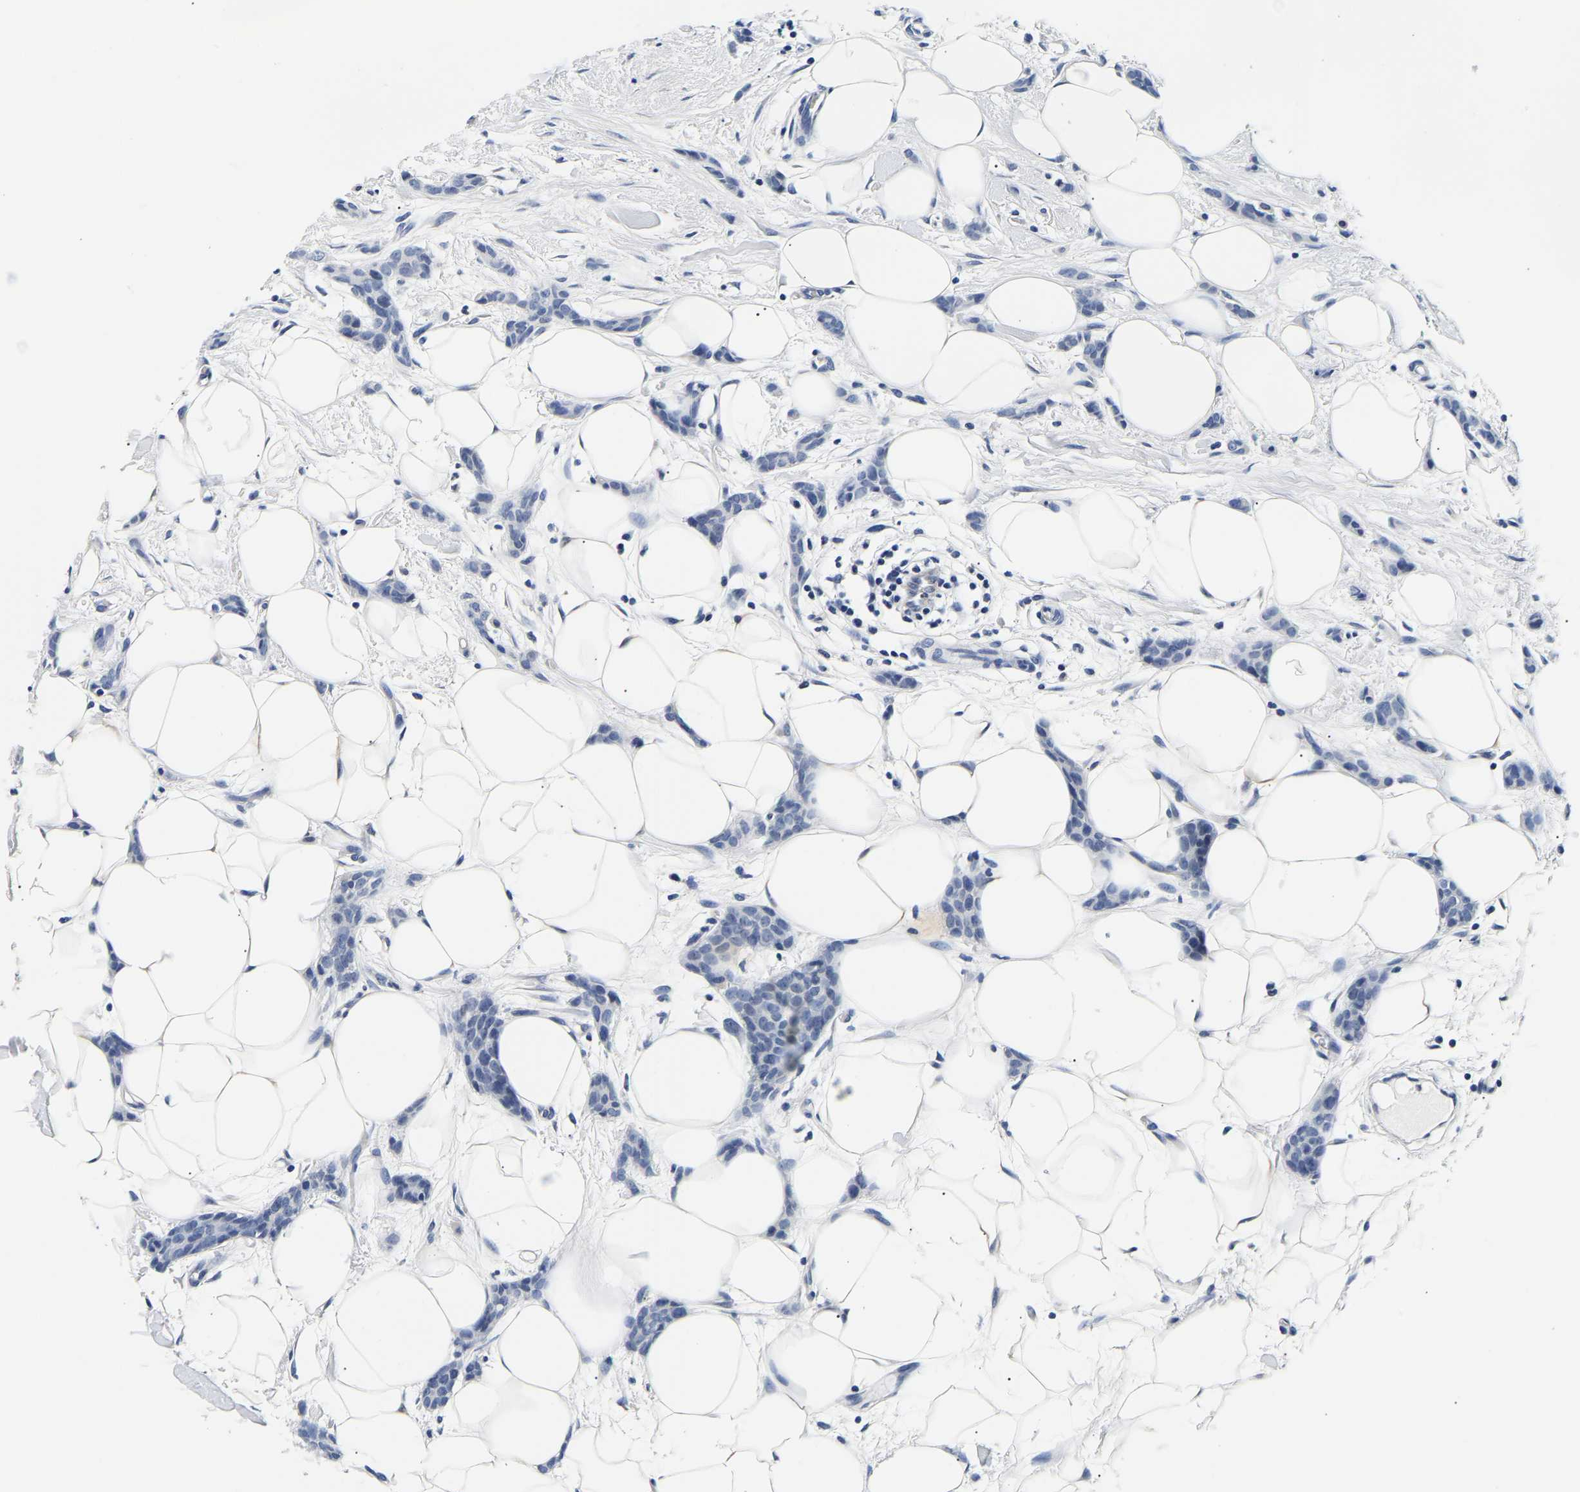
{"staining": {"intensity": "negative", "quantity": "none", "location": "none"}, "tissue": "breast cancer", "cell_type": "Tumor cells", "image_type": "cancer", "snomed": [{"axis": "morphology", "description": "Lobular carcinoma"}, {"axis": "topography", "description": "Skin"}, {"axis": "topography", "description": "Breast"}], "caption": "Immunohistochemistry histopathology image of neoplastic tissue: human breast cancer stained with DAB (3,3'-diaminobenzidine) demonstrates no significant protein staining in tumor cells.", "gene": "UCHL3", "patient": {"sex": "female", "age": 46}}